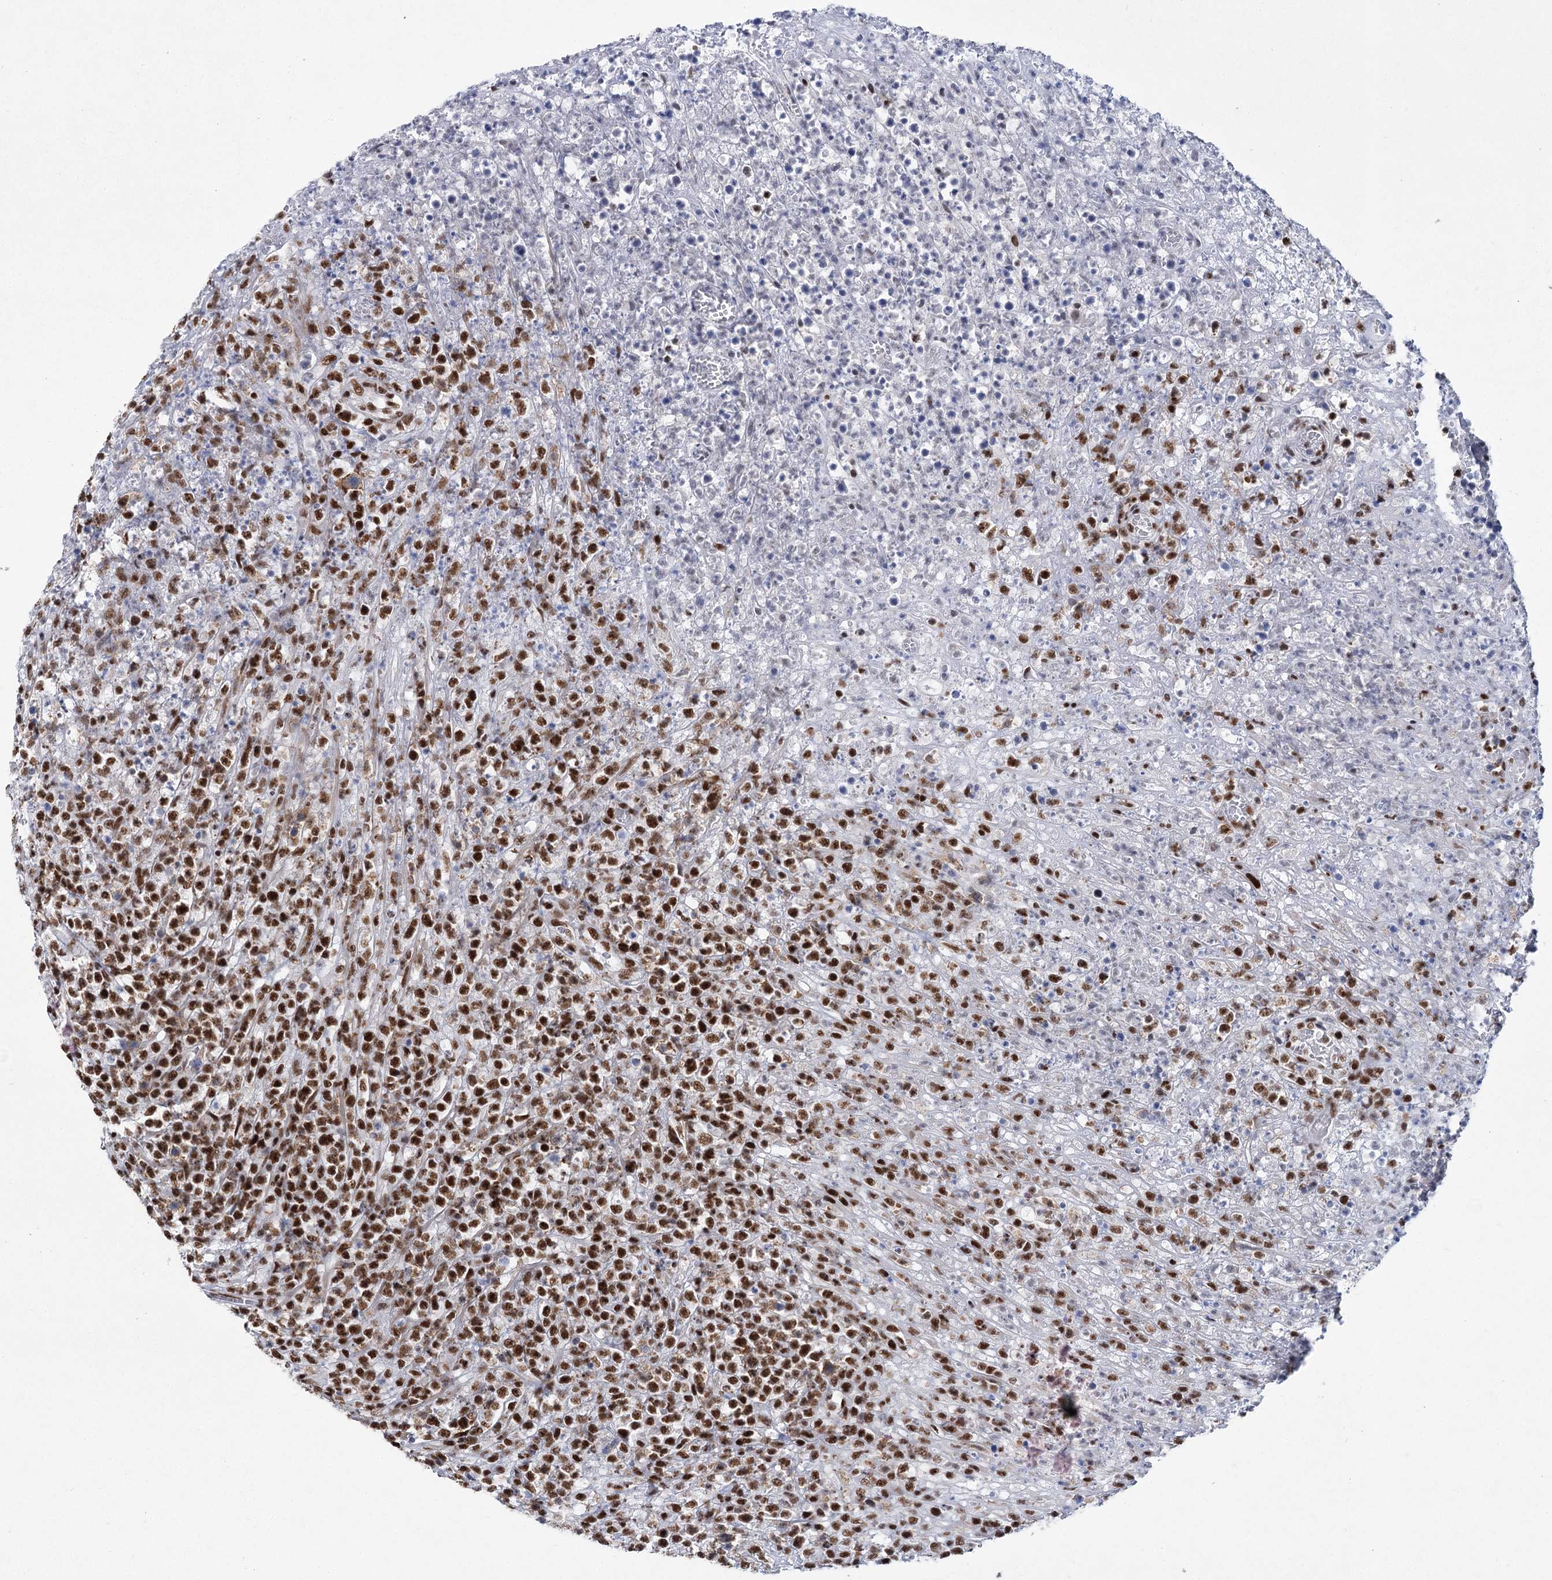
{"staining": {"intensity": "moderate", "quantity": ">75%", "location": "nuclear"}, "tissue": "lymphoma", "cell_type": "Tumor cells", "image_type": "cancer", "snomed": [{"axis": "morphology", "description": "Malignant lymphoma, non-Hodgkin's type, High grade"}, {"axis": "topography", "description": "Colon"}], "caption": "Moderate nuclear protein expression is identified in approximately >75% of tumor cells in lymphoma.", "gene": "SCAF8", "patient": {"sex": "female", "age": 53}}